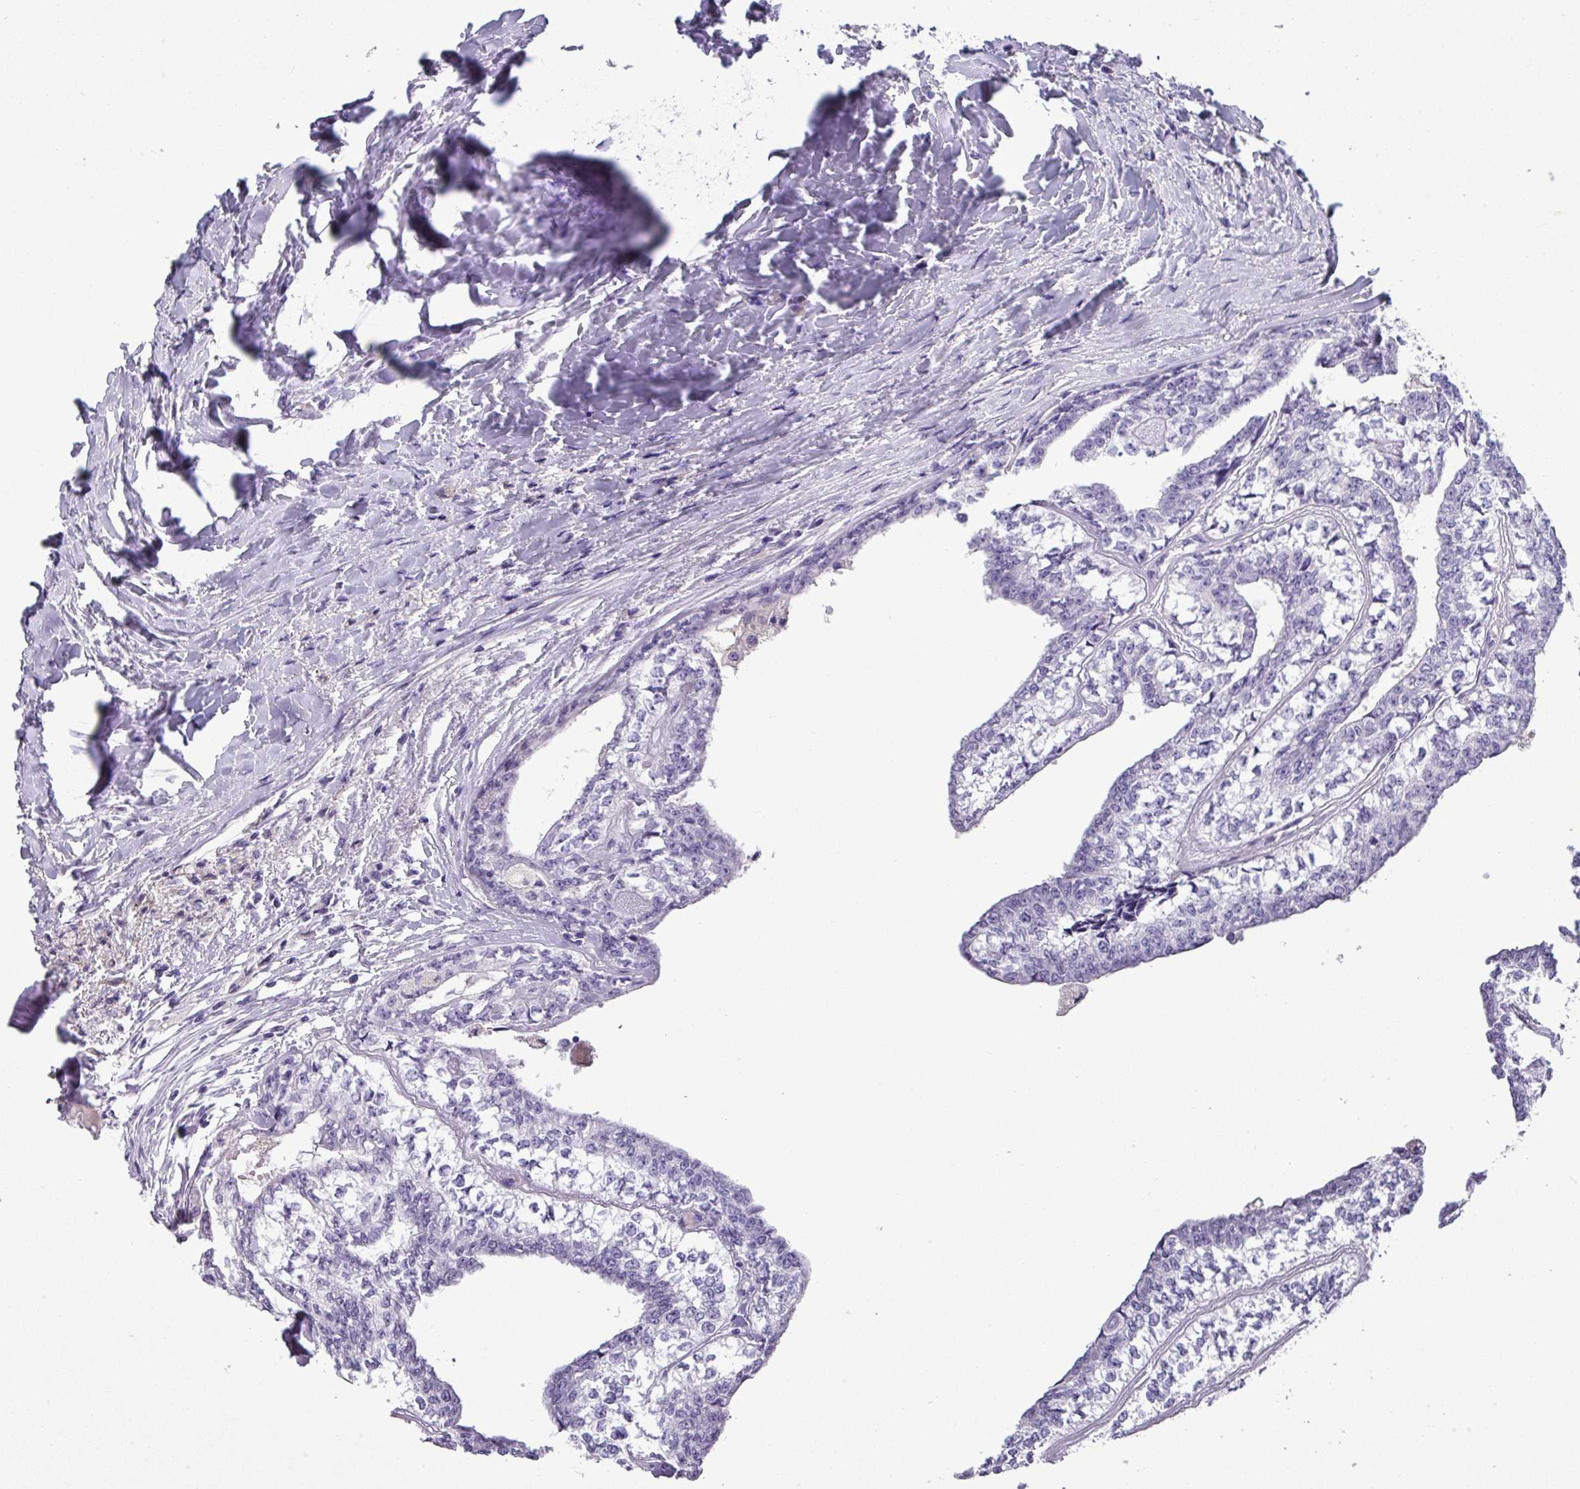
{"staining": {"intensity": "negative", "quantity": "none", "location": "none"}, "tissue": "head and neck cancer", "cell_type": "Tumor cells", "image_type": "cancer", "snomed": [{"axis": "morphology", "description": "Adenocarcinoma, NOS"}, {"axis": "topography", "description": "Head-Neck"}], "caption": "There is no significant positivity in tumor cells of head and neck adenocarcinoma.", "gene": "TMEM91", "patient": {"sex": "female", "age": 73}}